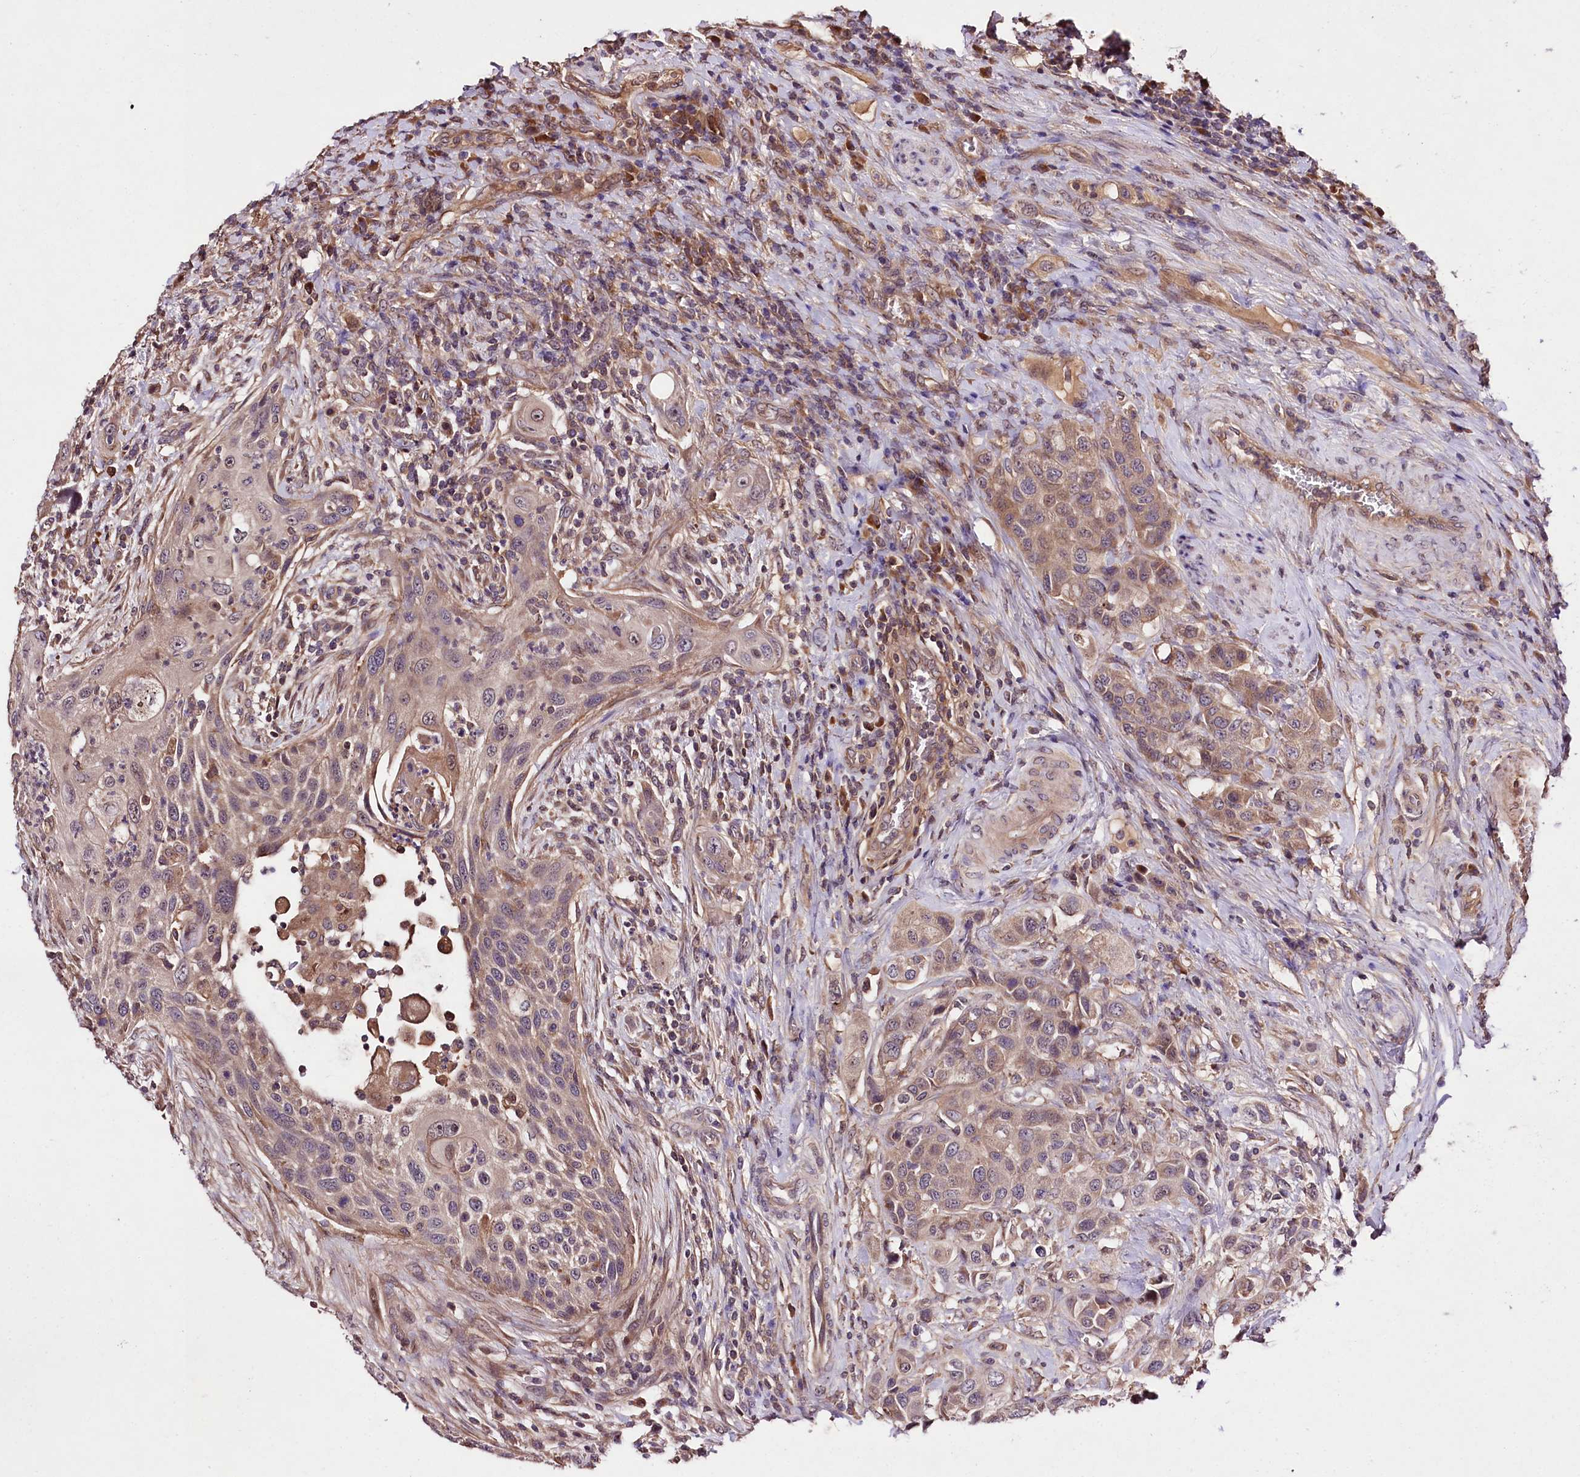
{"staining": {"intensity": "moderate", "quantity": "25%-75%", "location": "cytoplasmic/membranous,nuclear"}, "tissue": "urothelial cancer", "cell_type": "Tumor cells", "image_type": "cancer", "snomed": [{"axis": "morphology", "description": "Urothelial carcinoma, High grade"}, {"axis": "topography", "description": "Urinary bladder"}], "caption": "Approximately 25%-75% of tumor cells in human urothelial cancer reveal moderate cytoplasmic/membranous and nuclear protein expression as visualized by brown immunohistochemical staining.", "gene": "TNPO3", "patient": {"sex": "male", "age": 50}}